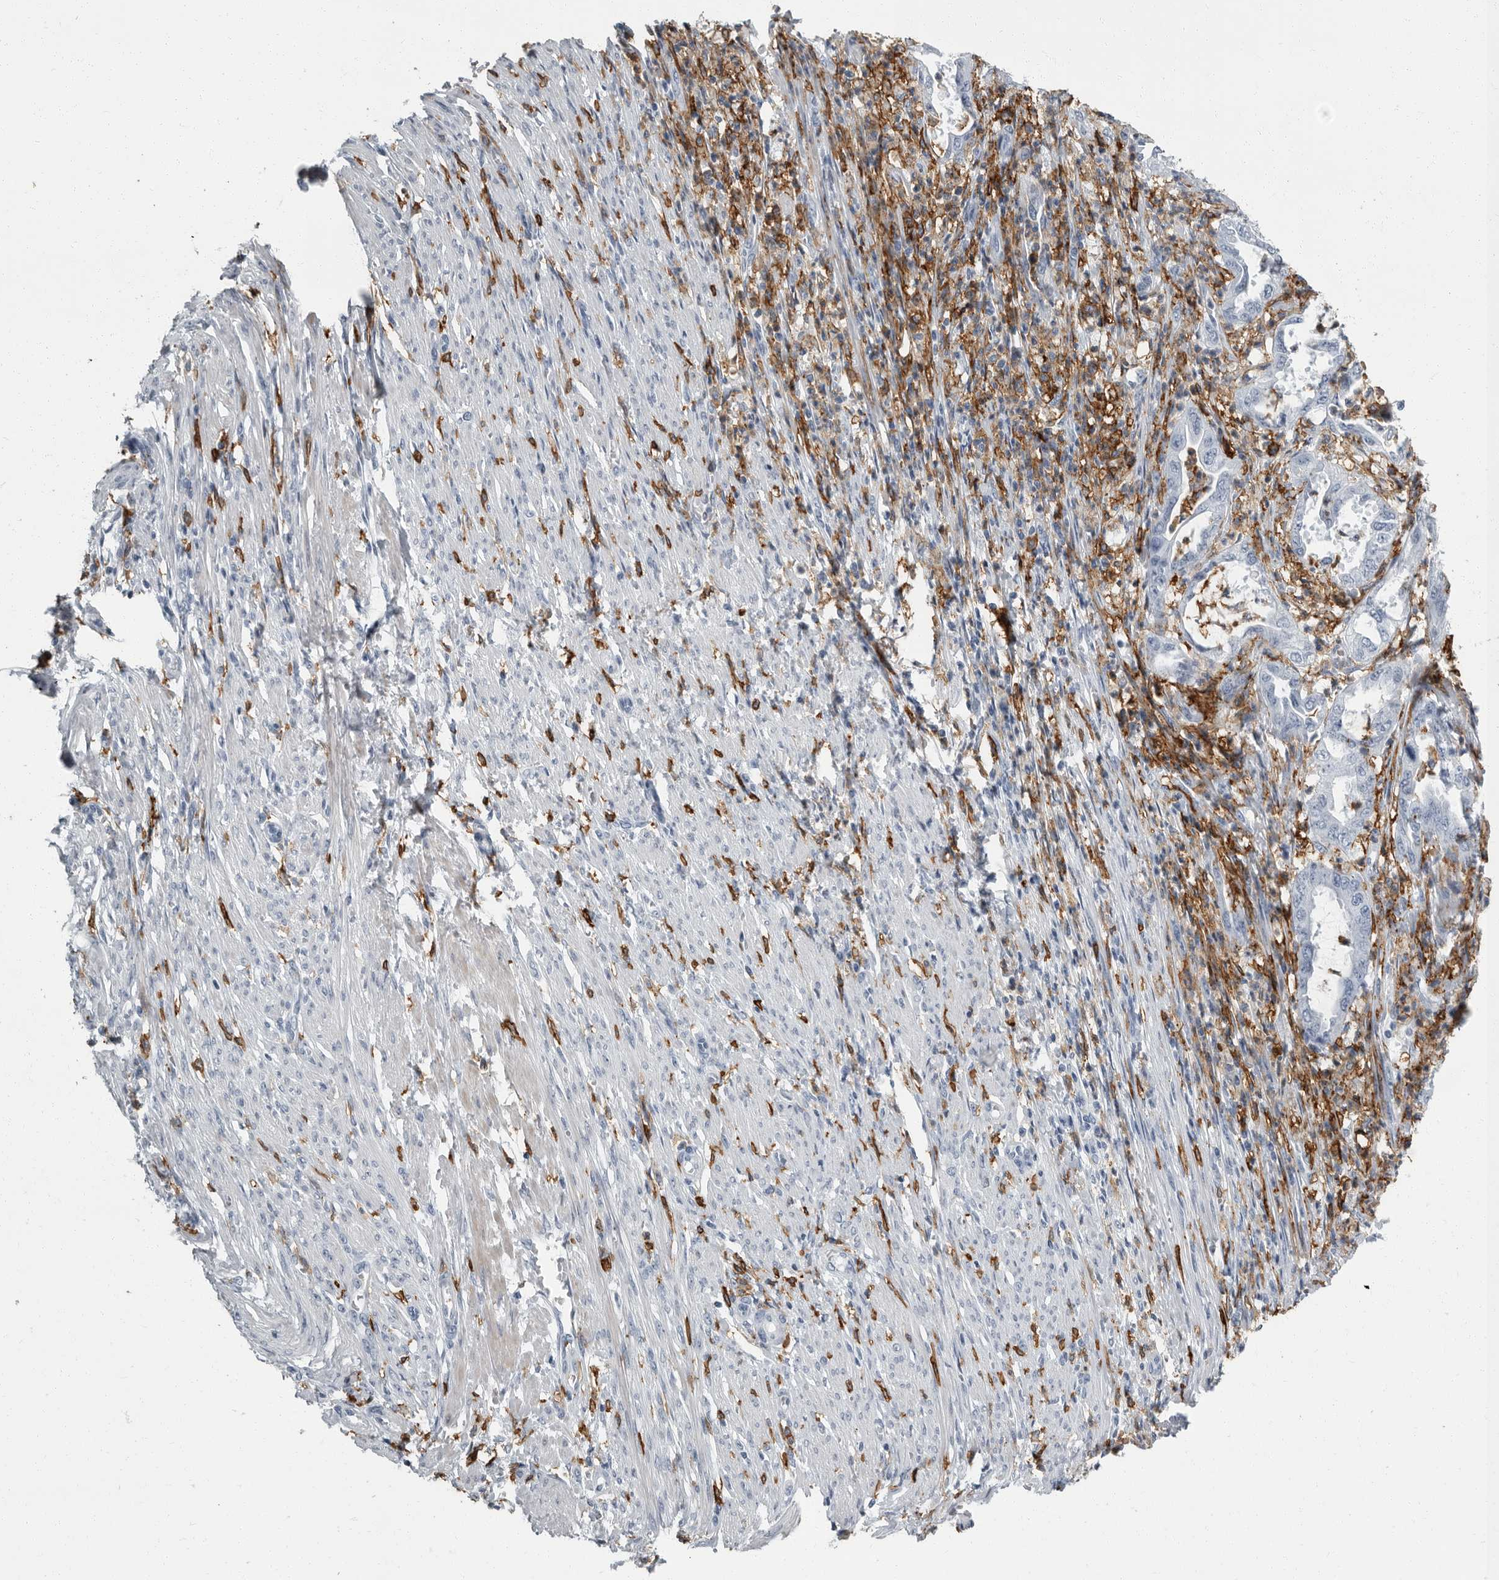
{"staining": {"intensity": "negative", "quantity": "none", "location": "none"}, "tissue": "endometrial cancer", "cell_type": "Tumor cells", "image_type": "cancer", "snomed": [{"axis": "morphology", "description": "Adenocarcinoma, NOS"}, {"axis": "topography", "description": "Endometrium"}], "caption": "Tumor cells are negative for brown protein staining in endometrial adenocarcinoma.", "gene": "FCER1G", "patient": {"sex": "female", "age": 51}}